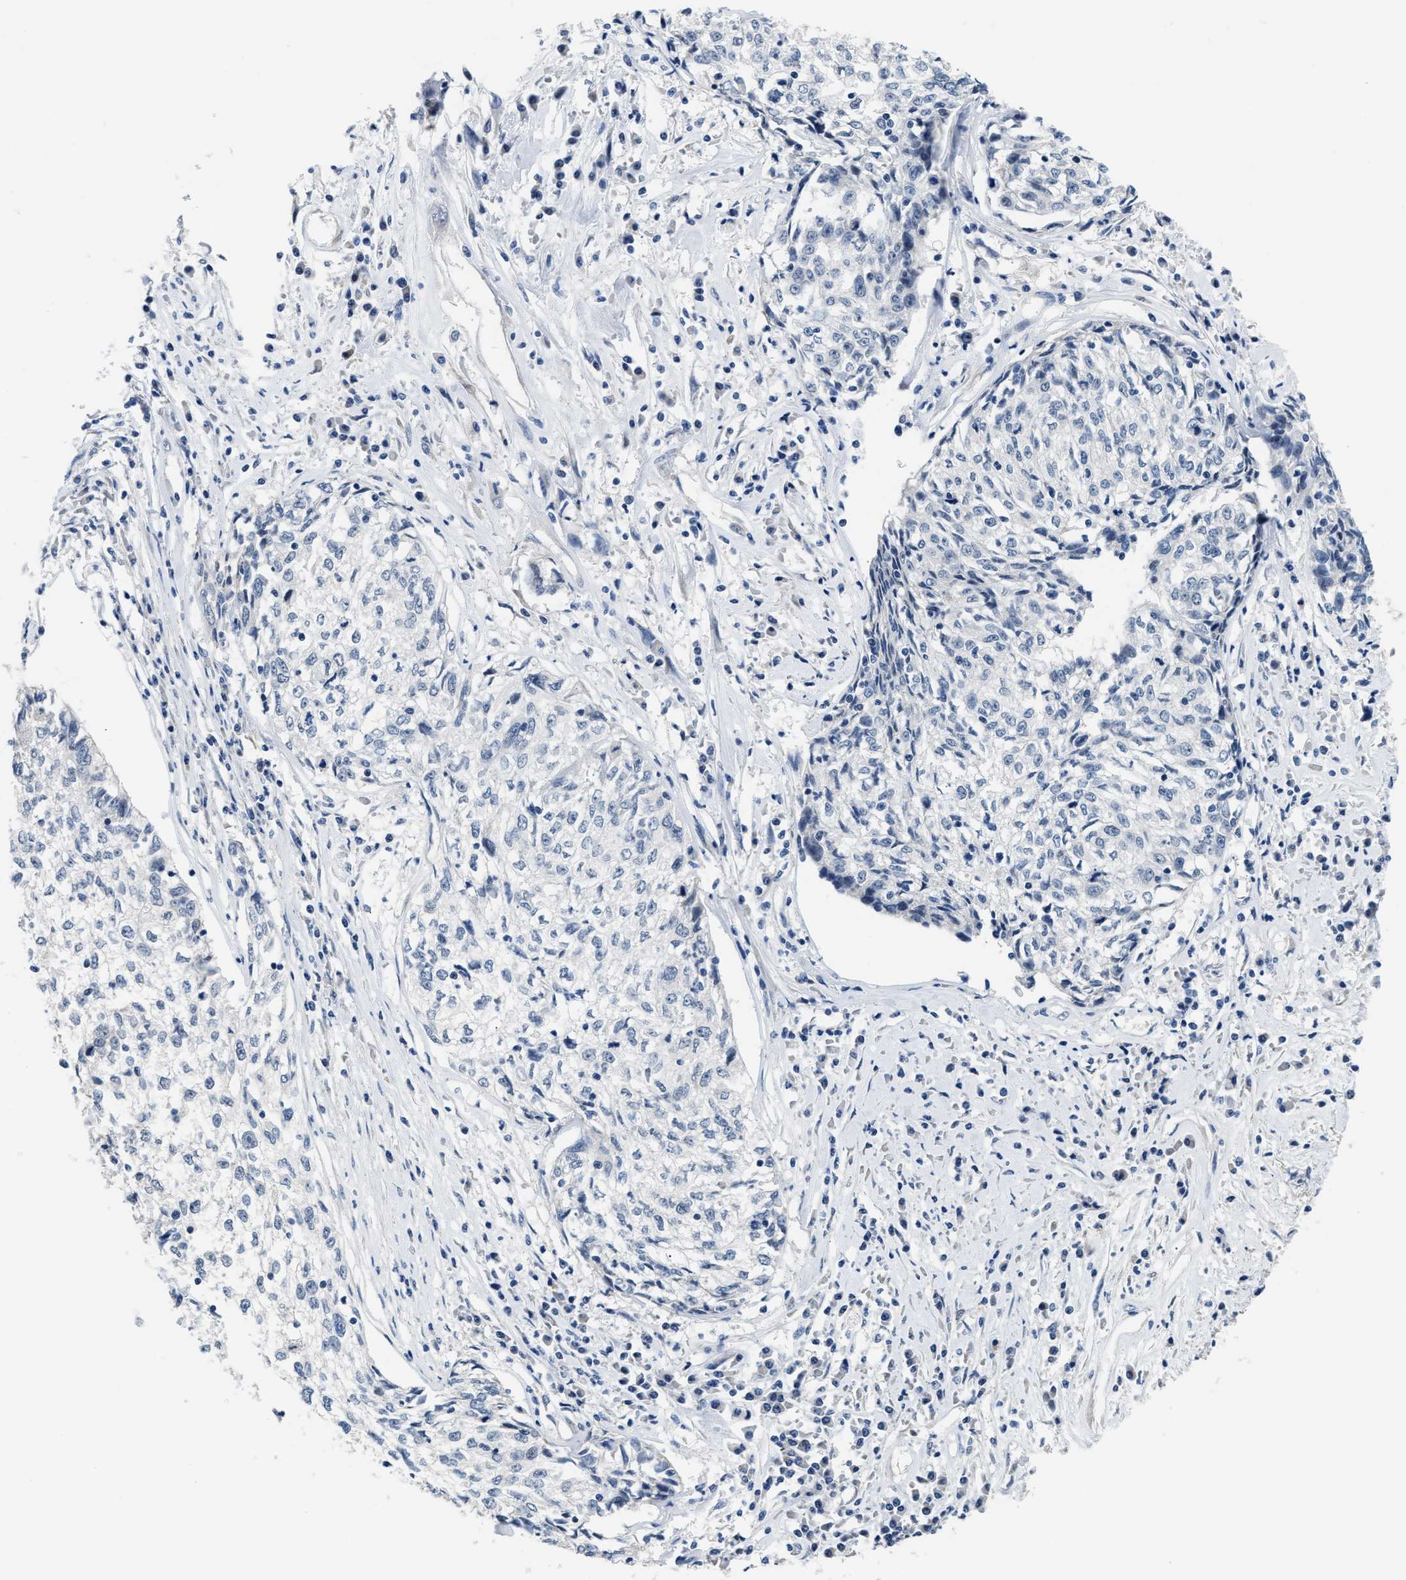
{"staining": {"intensity": "negative", "quantity": "none", "location": "none"}, "tissue": "cervical cancer", "cell_type": "Tumor cells", "image_type": "cancer", "snomed": [{"axis": "morphology", "description": "Squamous cell carcinoma, NOS"}, {"axis": "topography", "description": "Cervix"}], "caption": "An immunohistochemistry (IHC) photomicrograph of cervical cancer (squamous cell carcinoma) is shown. There is no staining in tumor cells of cervical cancer (squamous cell carcinoma).", "gene": "CLGN", "patient": {"sex": "female", "age": 57}}